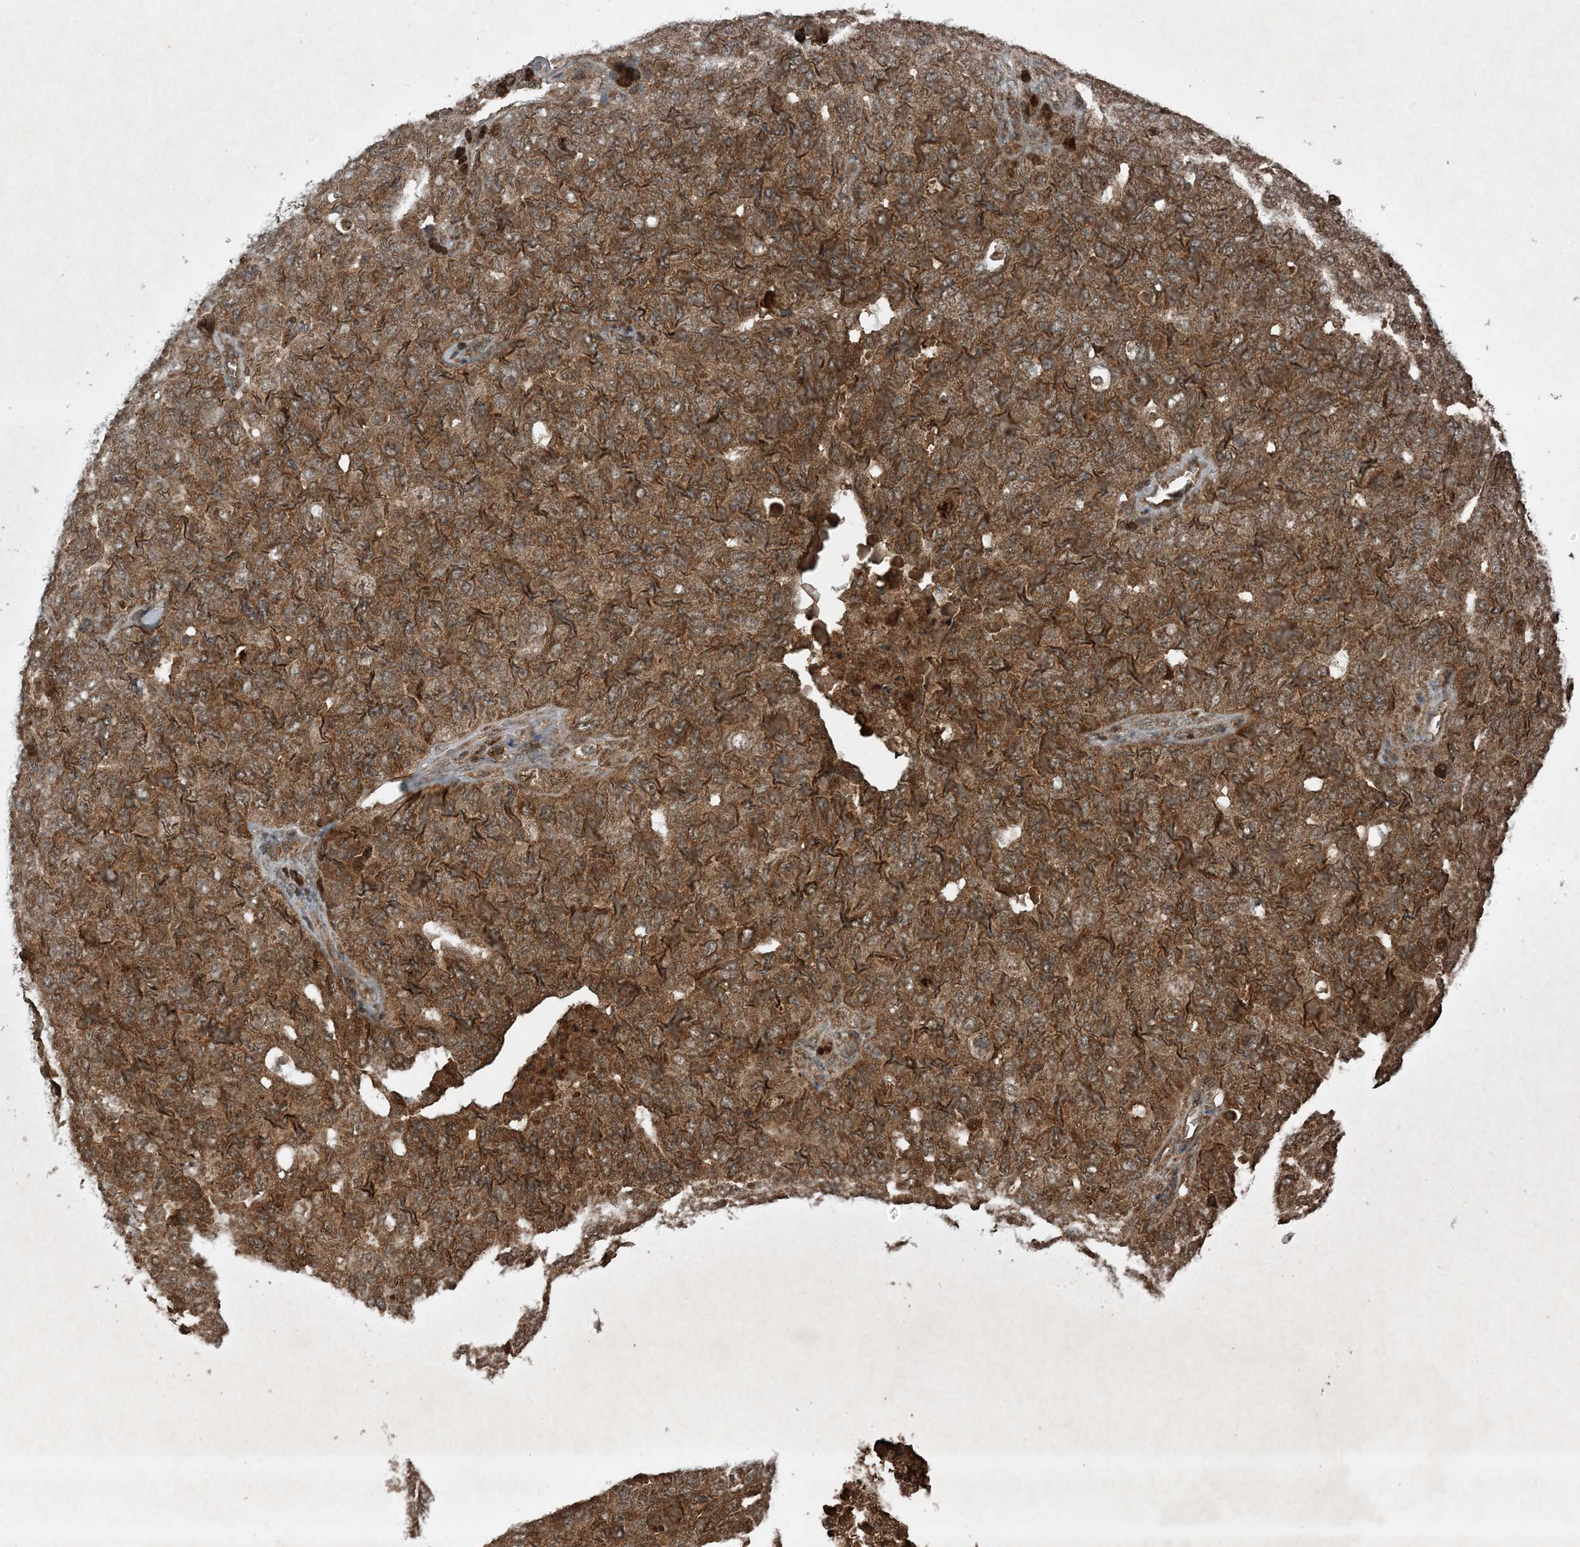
{"staining": {"intensity": "strong", "quantity": ">75%", "location": "cytoplasmic/membranous"}, "tissue": "ovarian cancer", "cell_type": "Tumor cells", "image_type": "cancer", "snomed": [{"axis": "morphology", "description": "Carcinoma, endometroid"}, {"axis": "topography", "description": "Ovary"}], "caption": "Immunohistochemical staining of human ovarian cancer shows high levels of strong cytoplasmic/membranous staining in about >75% of tumor cells.", "gene": "GNG5", "patient": {"sex": "female", "age": 62}}